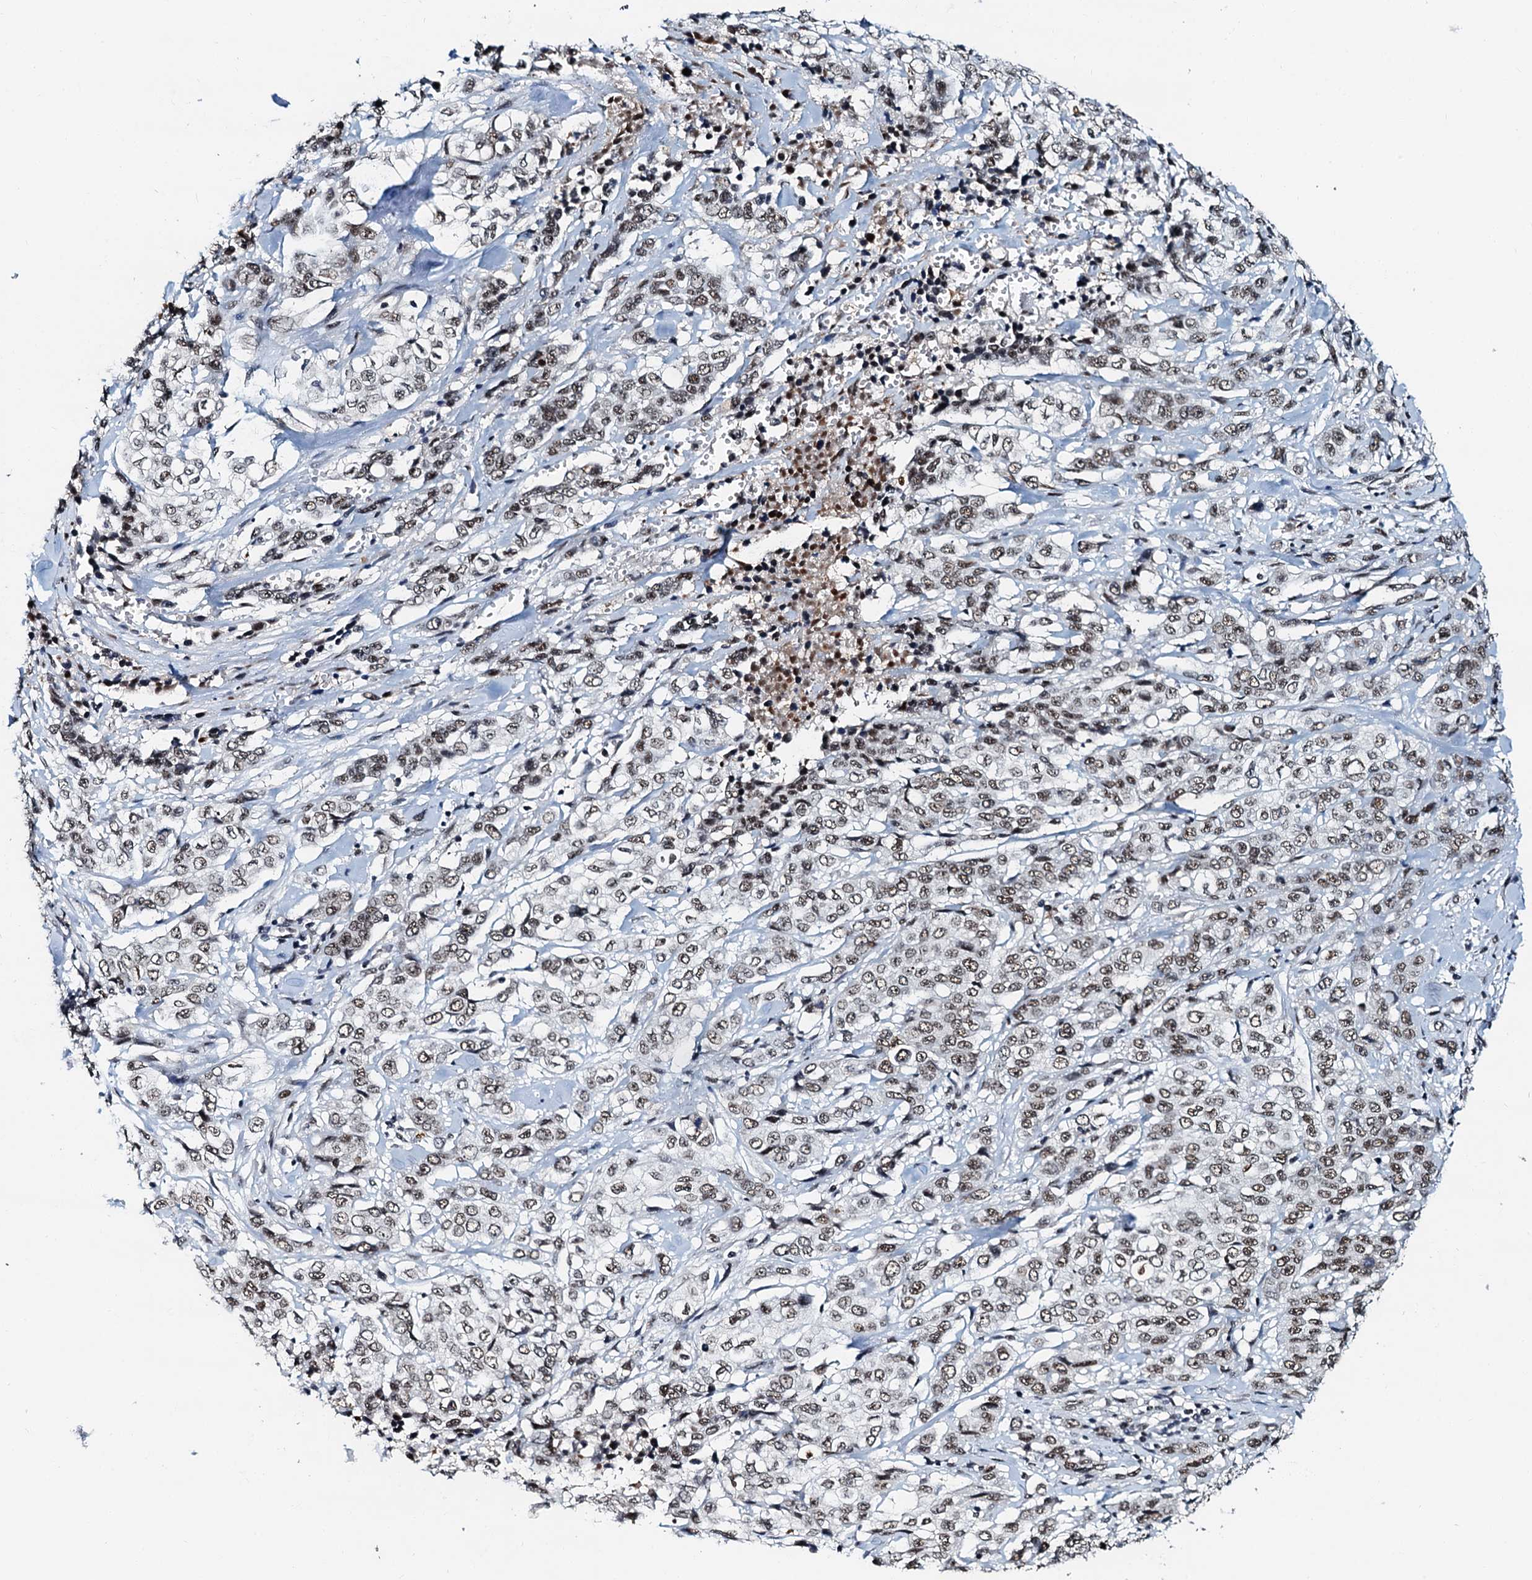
{"staining": {"intensity": "moderate", "quantity": ">75%", "location": "nuclear"}, "tissue": "stomach cancer", "cell_type": "Tumor cells", "image_type": "cancer", "snomed": [{"axis": "morphology", "description": "Adenocarcinoma, NOS"}, {"axis": "topography", "description": "Stomach, upper"}], "caption": "A brown stain shows moderate nuclear positivity of a protein in adenocarcinoma (stomach) tumor cells.", "gene": "SNRPD1", "patient": {"sex": "male", "age": 62}}